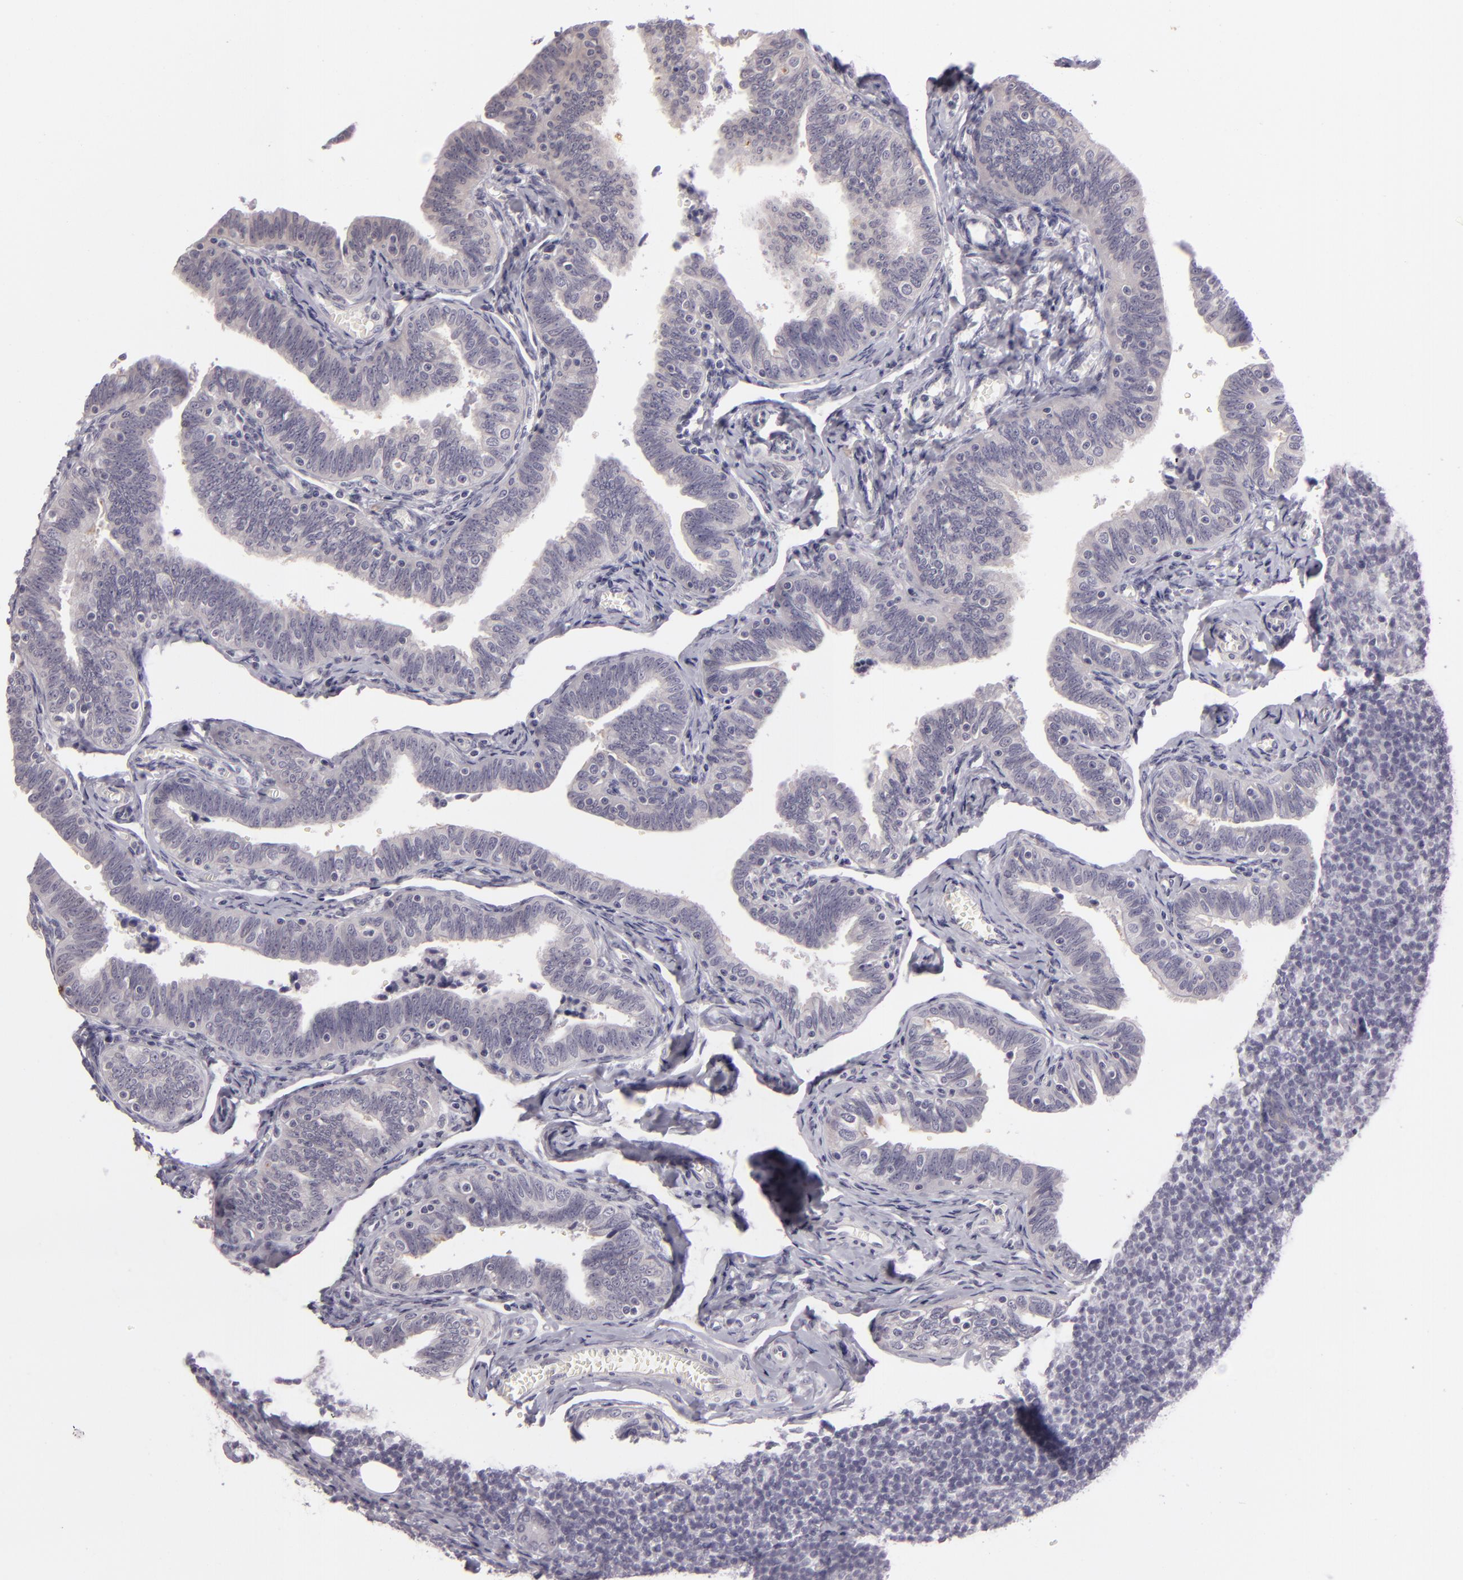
{"staining": {"intensity": "negative", "quantity": "none", "location": "none"}, "tissue": "fallopian tube", "cell_type": "Glandular cells", "image_type": "normal", "snomed": [{"axis": "morphology", "description": "Normal tissue, NOS"}, {"axis": "topography", "description": "Fallopian tube"}, {"axis": "topography", "description": "Ovary"}], "caption": "Photomicrograph shows no significant protein positivity in glandular cells of benign fallopian tube. Brightfield microscopy of IHC stained with DAB (3,3'-diaminobenzidine) (brown) and hematoxylin (blue), captured at high magnification.", "gene": "EGFL6", "patient": {"sex": "female", "age": 69}}